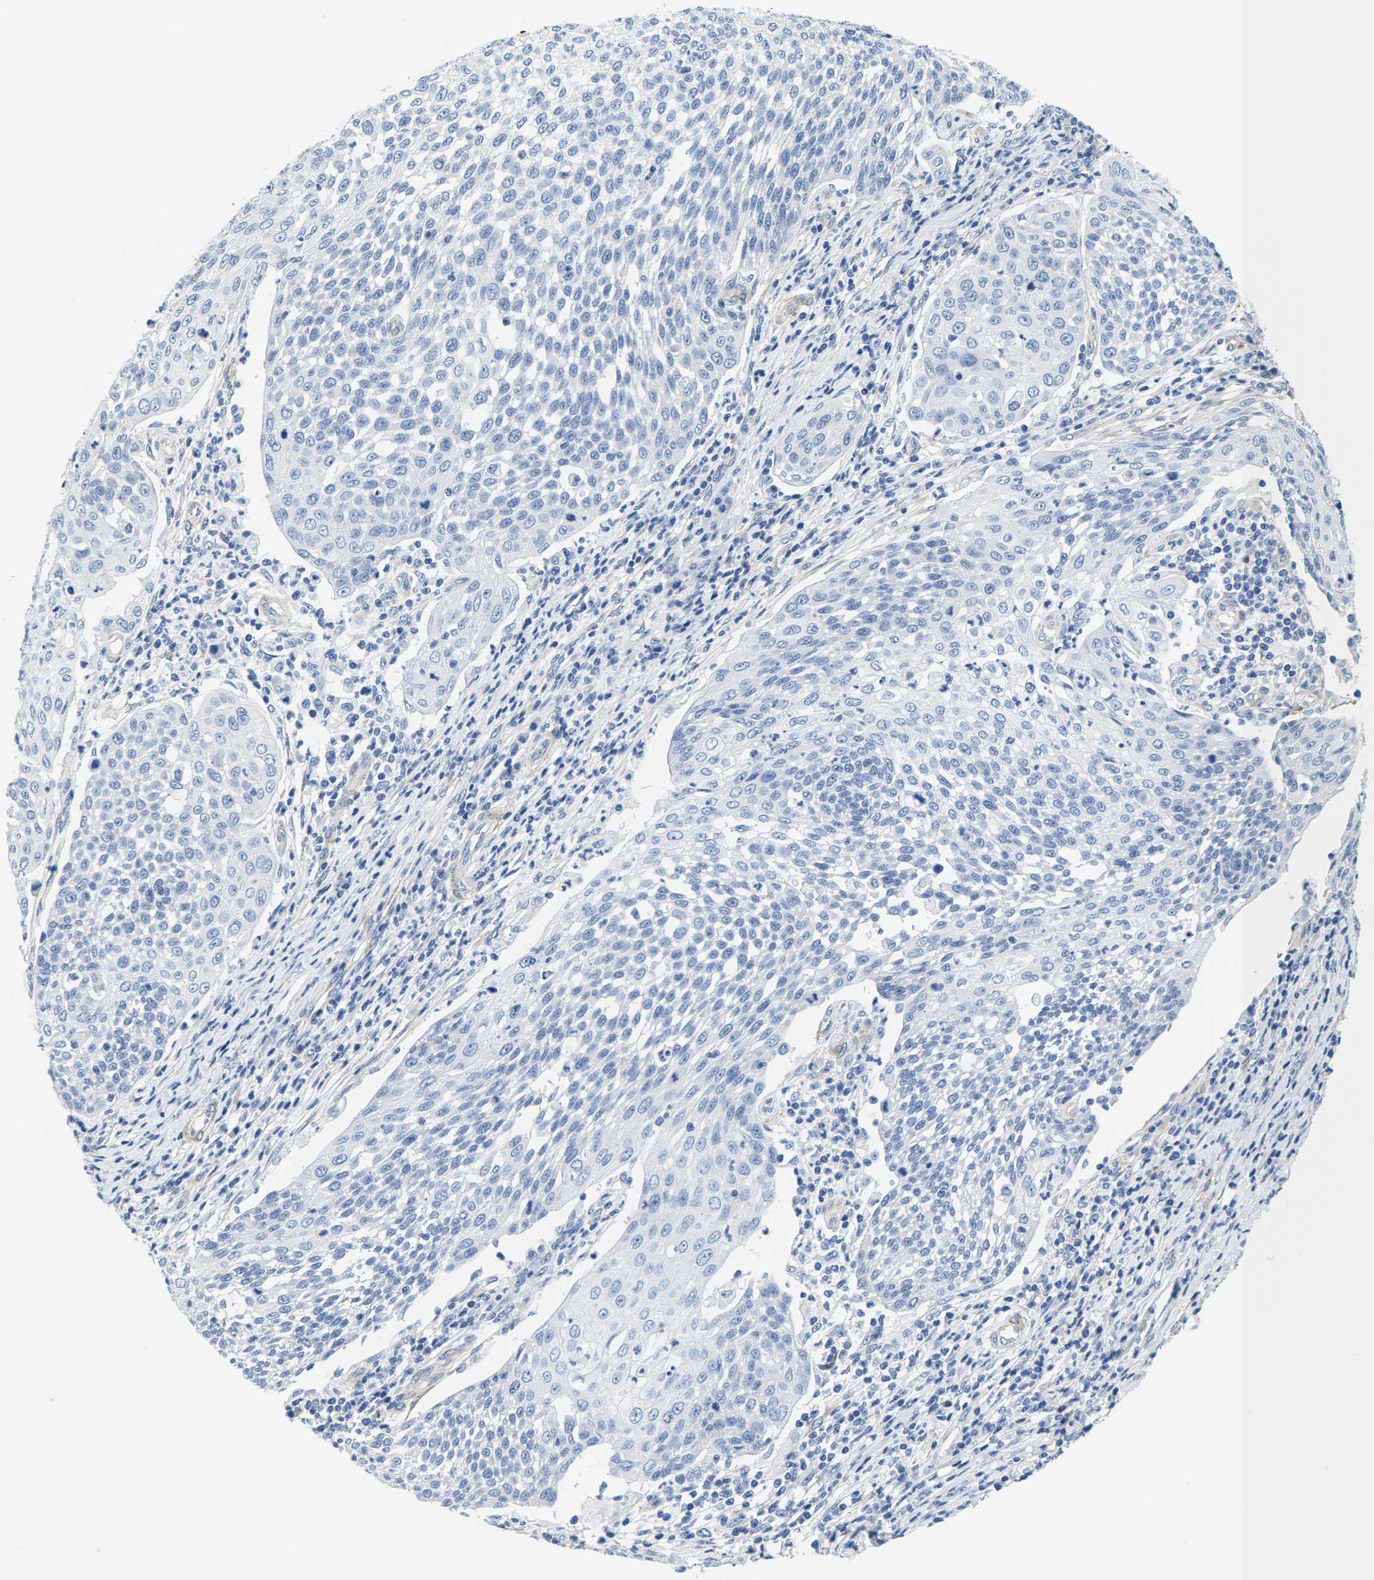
{"staining": {"intensity": "negative", "quantity": "none", "location": "none"}, "tissue": "cervical cancer", "cell_type": "Tumor cells", "image_type": "cancer", "snomed": [{"axis": "morphology", "description": "Squamous cell carcinoma, NOS"}, {"axis": "topography", "description": "Cervix"}], "caption": "This is an immunohistochemistry photomicrograph of human squamous cell carcinoma (cervical). There is no staining in tumor cells.", "gene": "DSCAM", "patient": {"sex": "female", "age": 34}}